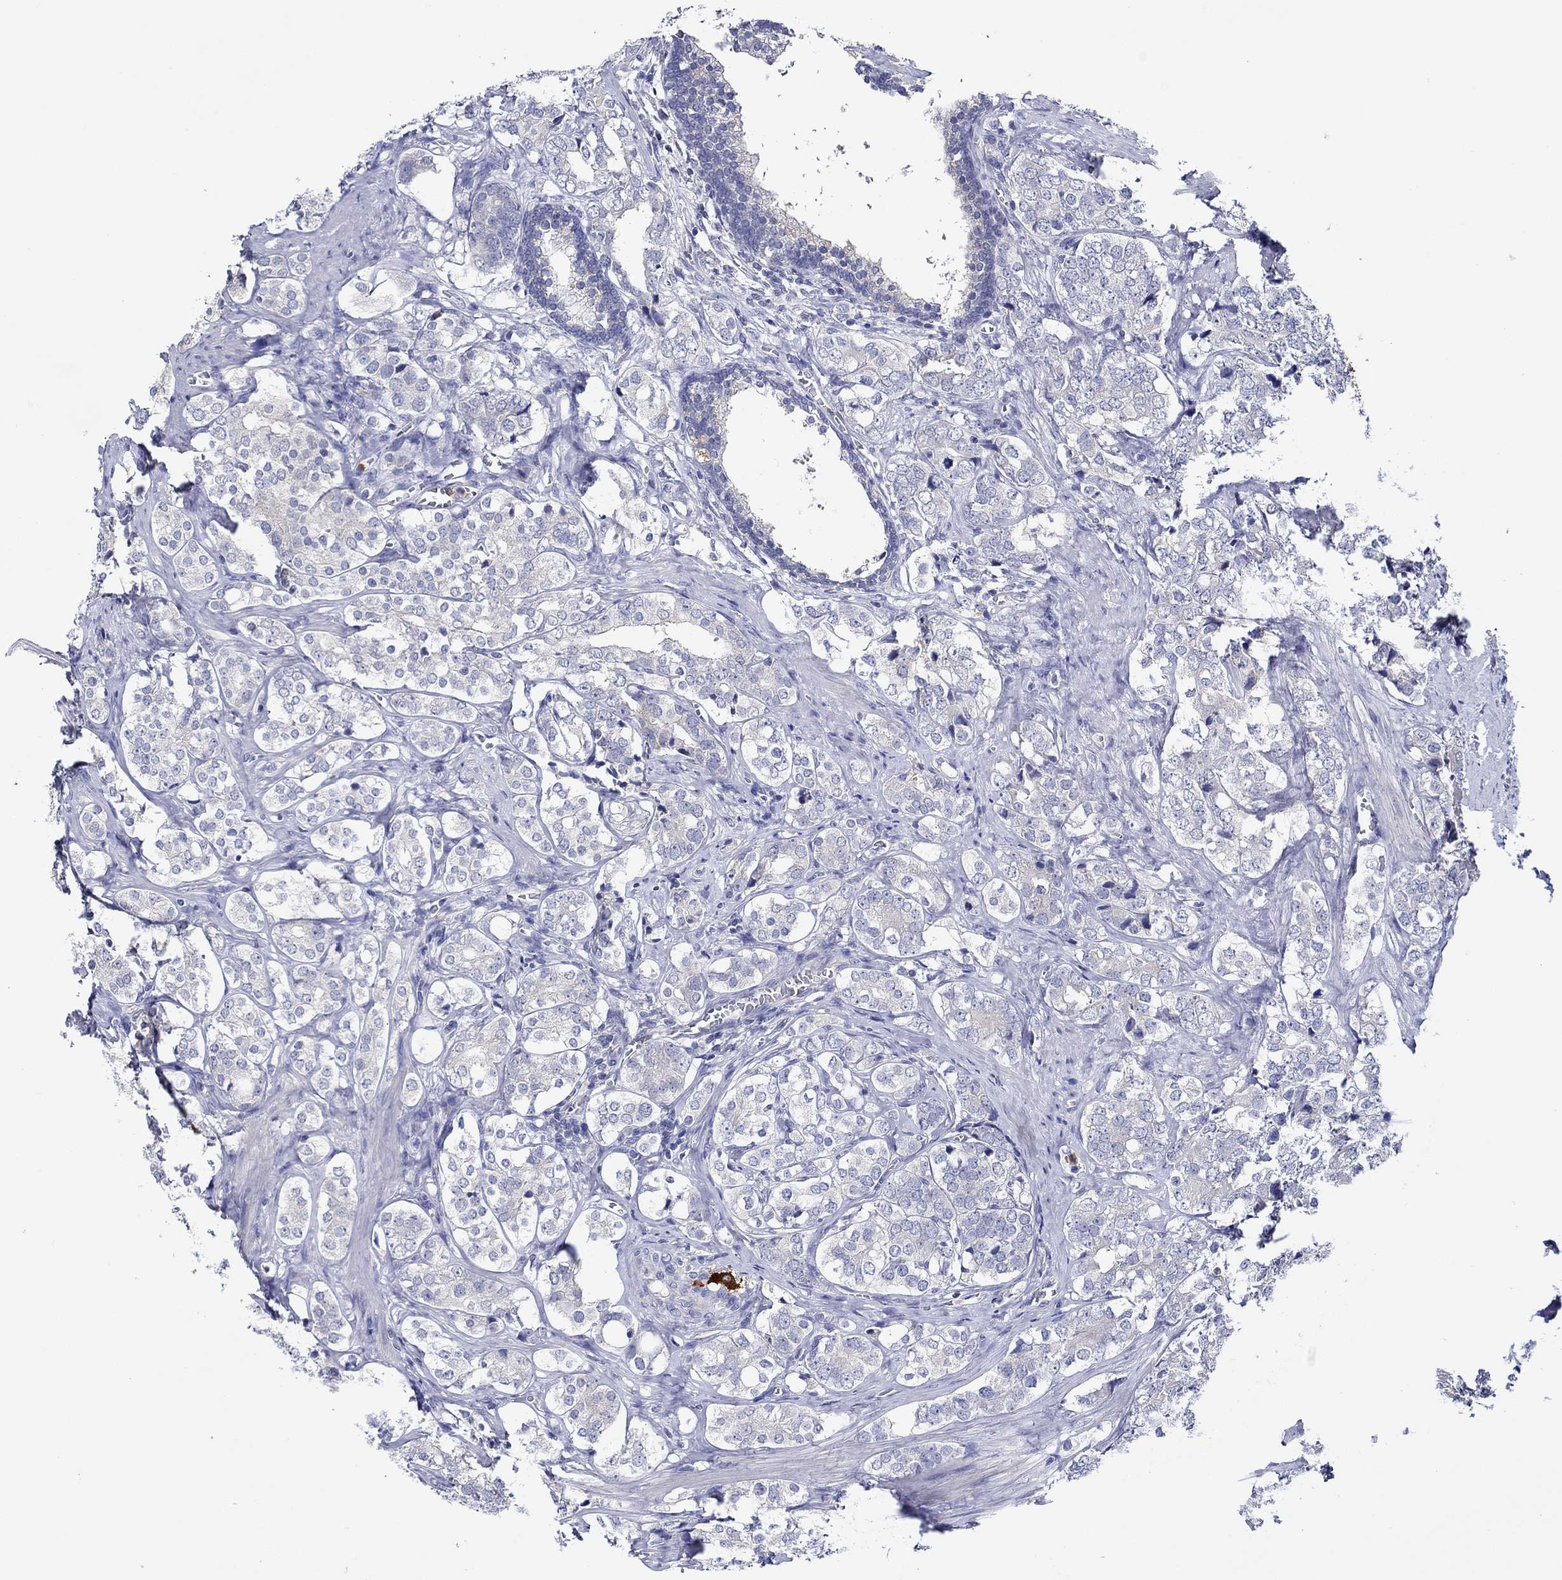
{"staining": {"intensity": "negative", "quantity": "none", "location": "none"}, "tissue": "prostate cancer", "cell_type": "Tumor cells", "image_type": "cancer", "snomed": [{"axis": "morphology", "description": "Adenocarcinoma, NOS"}, {"axis": "topography", "description": "Prostate and seminal vesicle, NOS"}], "caption": "This is a micrograph of IHC staining of prostate adenocarcinoma, which shows no expression in tumor cells.", "gene": "CHIT1", "patient": {"sex": "male", "age": 63}}